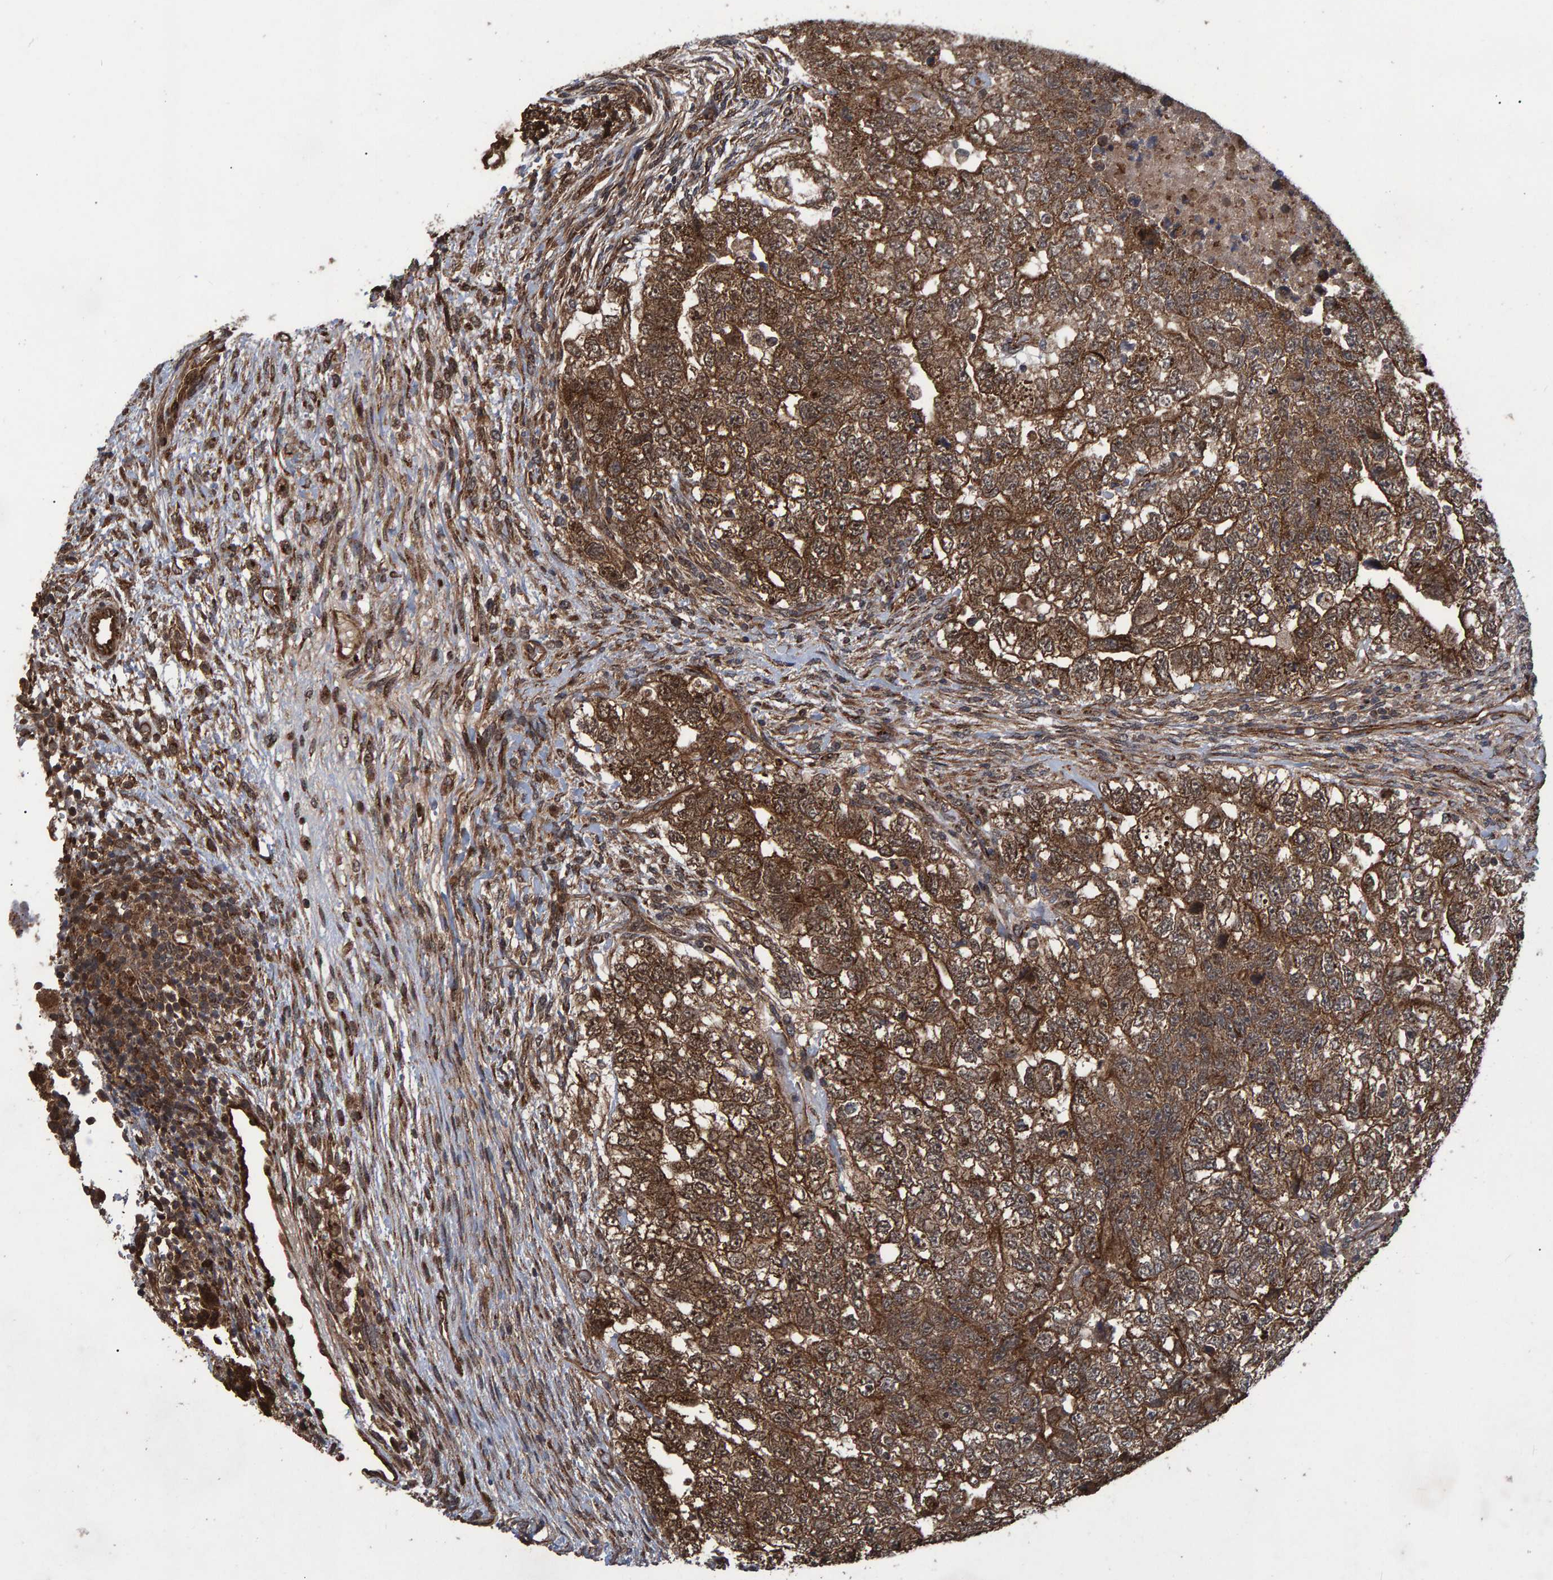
{"staining": {"intensity": "moderate", "quantity": ">75%", "location": "cytoplasmic/membranous,nuclear"}, "tissue": "testis cancer", "cell_type": "Tumor cells", "image_type": "cancer", "snomed": [{"axis": "morphology", "description": "Carcinoma, Embryonal, NOS"}, {"axis": "topography", "description": "Testis"}], "caption": "Immunohistochemistry of testis embryonal carcinoma reveals medium levels of moderate cytoplasmic/membranous and nuclear staining in approximately >75% of tumor cells. The staining was performed using DAB (3,3'-diaminobenzidine), with brown indicating positive protein expression. Nuclei are stained blue with hematoxylin.", "gene": "TRIM68", "patient": {"sex": "male", "age": 36}}